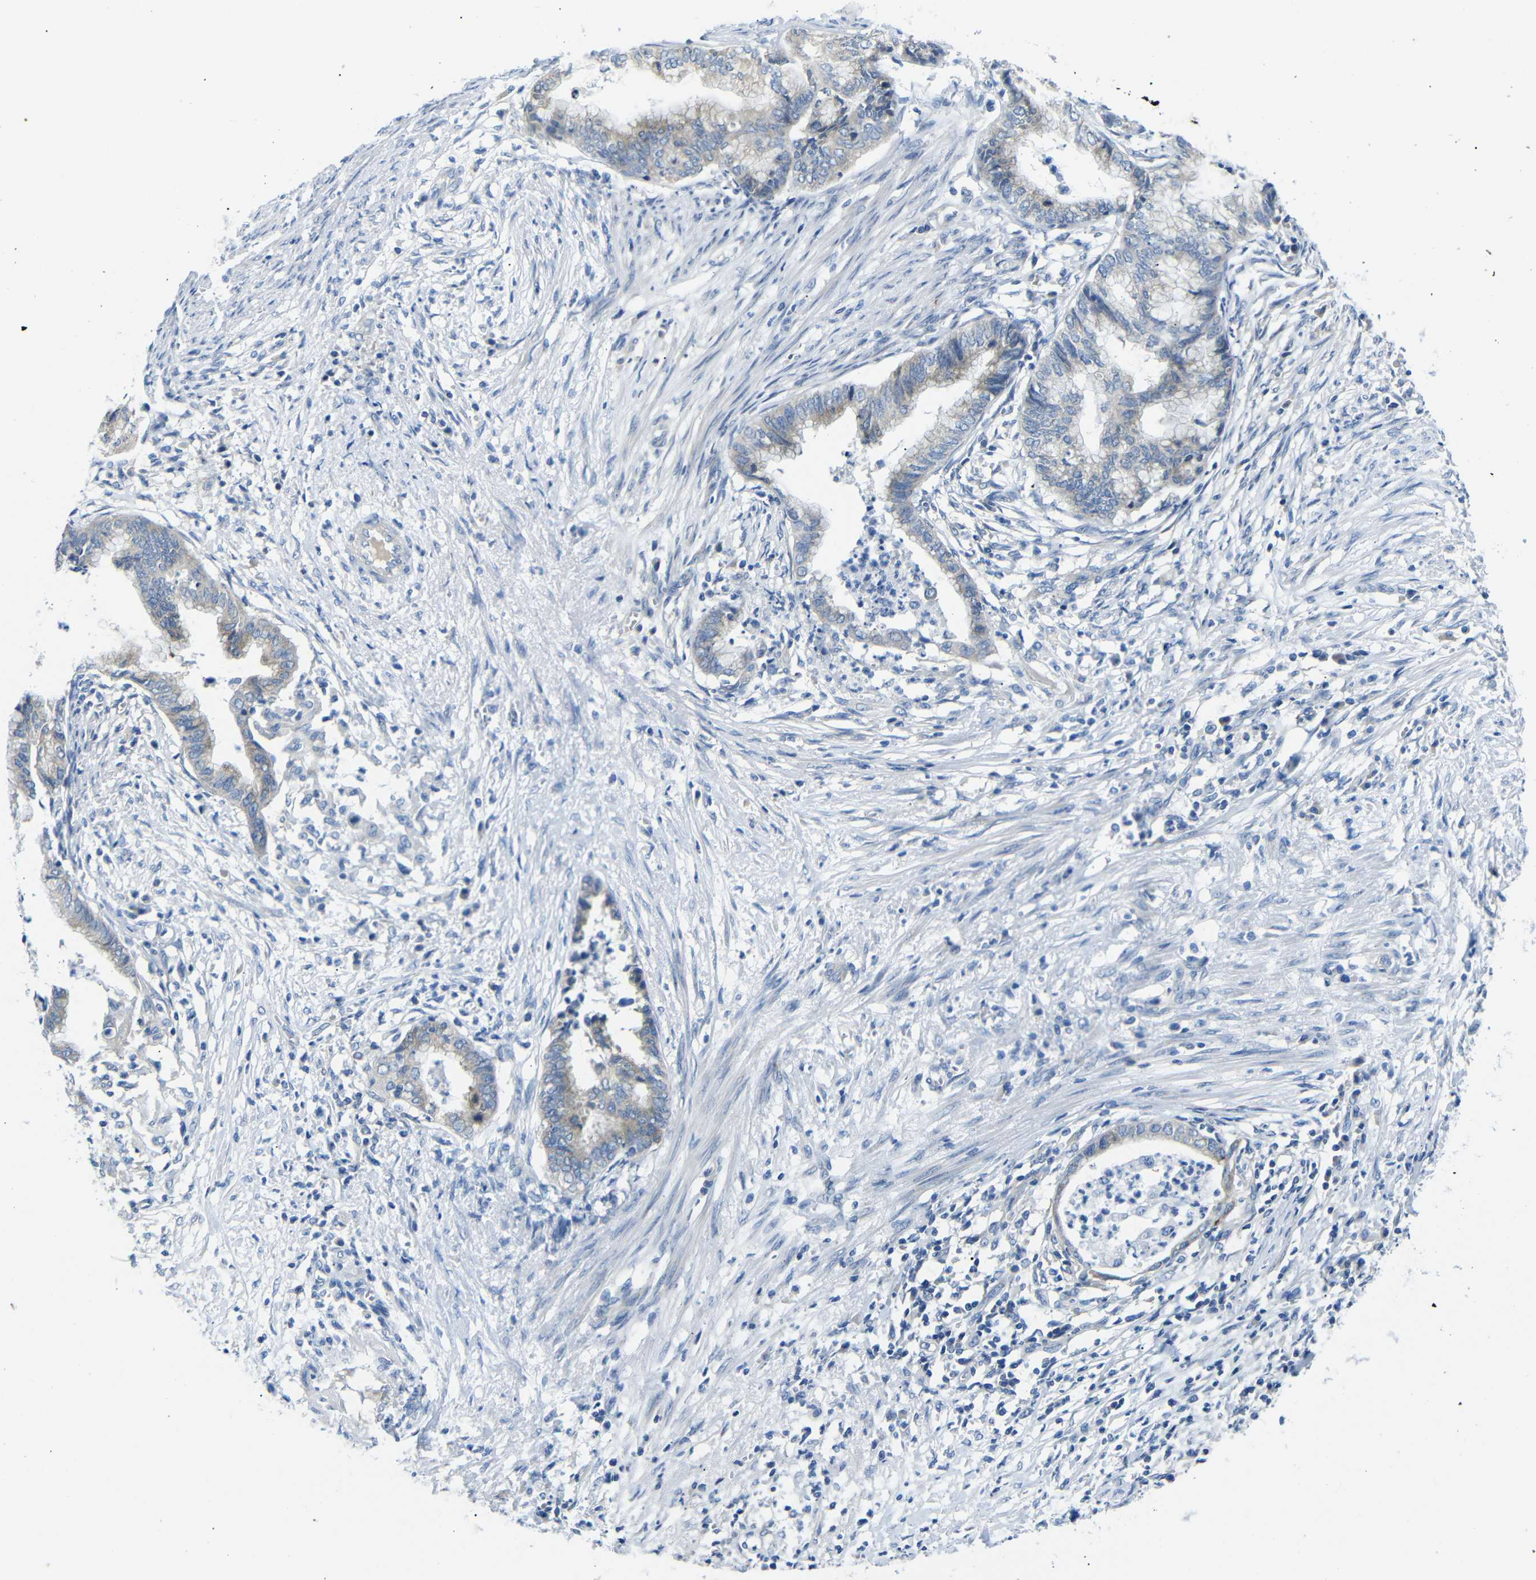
{"staining": {"intensity": "weak", "quantity": ">75%", "location": "cytoplasmic/membranous"}, "tissue": "endometrial cancer", "cell_type": "Tumor cells", "image_type": "cancer", "snomed": [{"axis": "morphology", "description": "Necrosis, NOS"}, {"axis": "morphology", "description": "Adenocarcinoma, NOS"}, {"axis": "topography", "description": "Endometrium"}], "caption": "Tumor cells reveal low levels of weak cytoplasmic/membranous staining in approximately >75% of cells in human adenocarcinoma (endometrial). The protein is shown in brown color, while the nuclei are stained blue.", "gene": "DCP1A", "patient": {"sex": "female", "age": 79}}